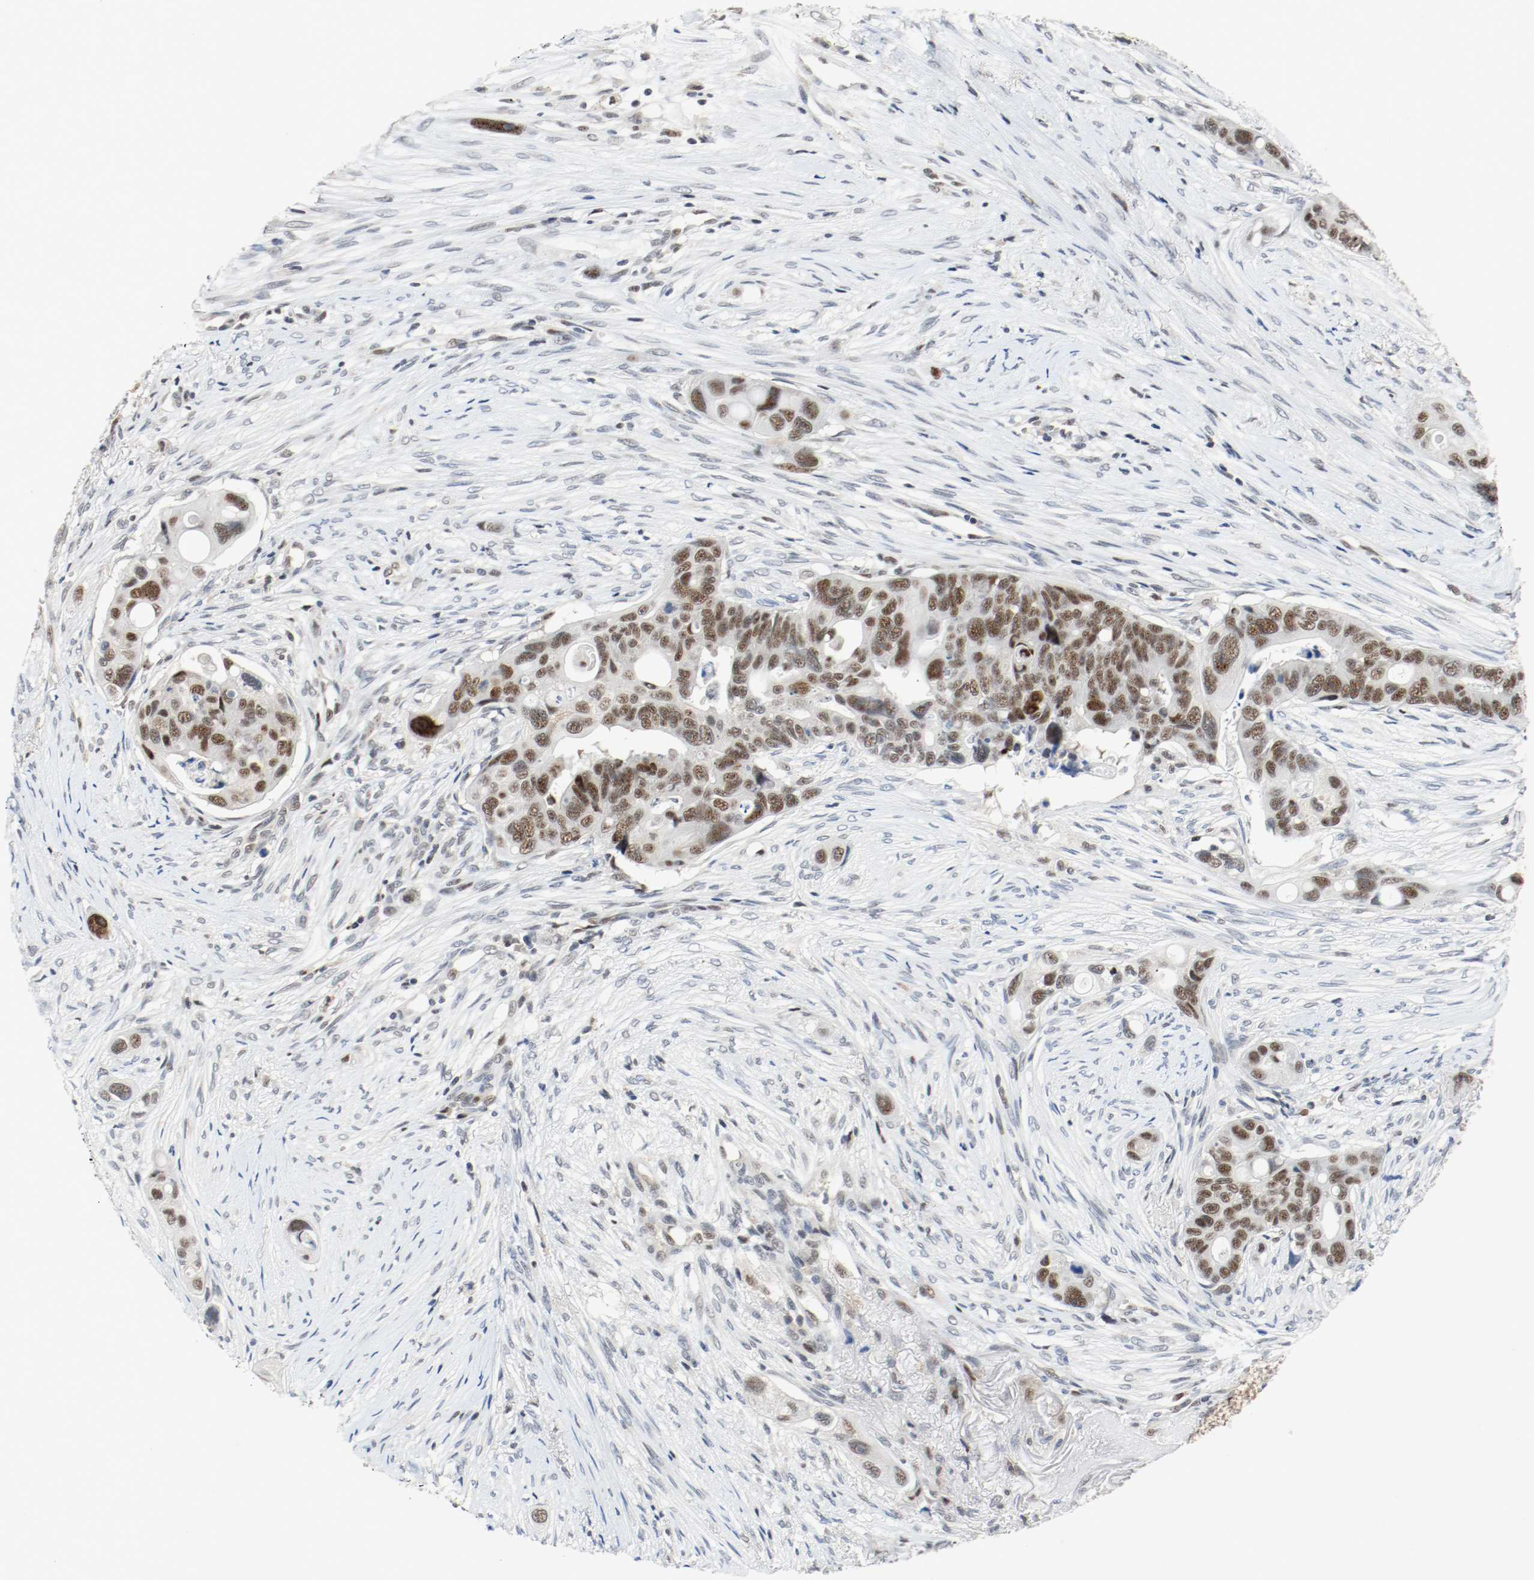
{"staining": {"intensity": "strong", "quantity": ">75%", "location": "nuclear"}, "tissue": "colorectal cancer", "cell_type": "Tumor cells", "image_type": "cancer", "snomed": [{"axis": "morphology", "description": "Adenocarcinoma, NOS"}, {"axis": "topography", "description": "Colon"}], "caption": "A high-resolution micrograph shows IHC staining of colorectal cancer (adenocarcinoma), which demonstrates strong nuclear positivity in about >75% of tumor cells.", "gene": "ASH1L", "patient": {"sex": "female", "age": 57}}